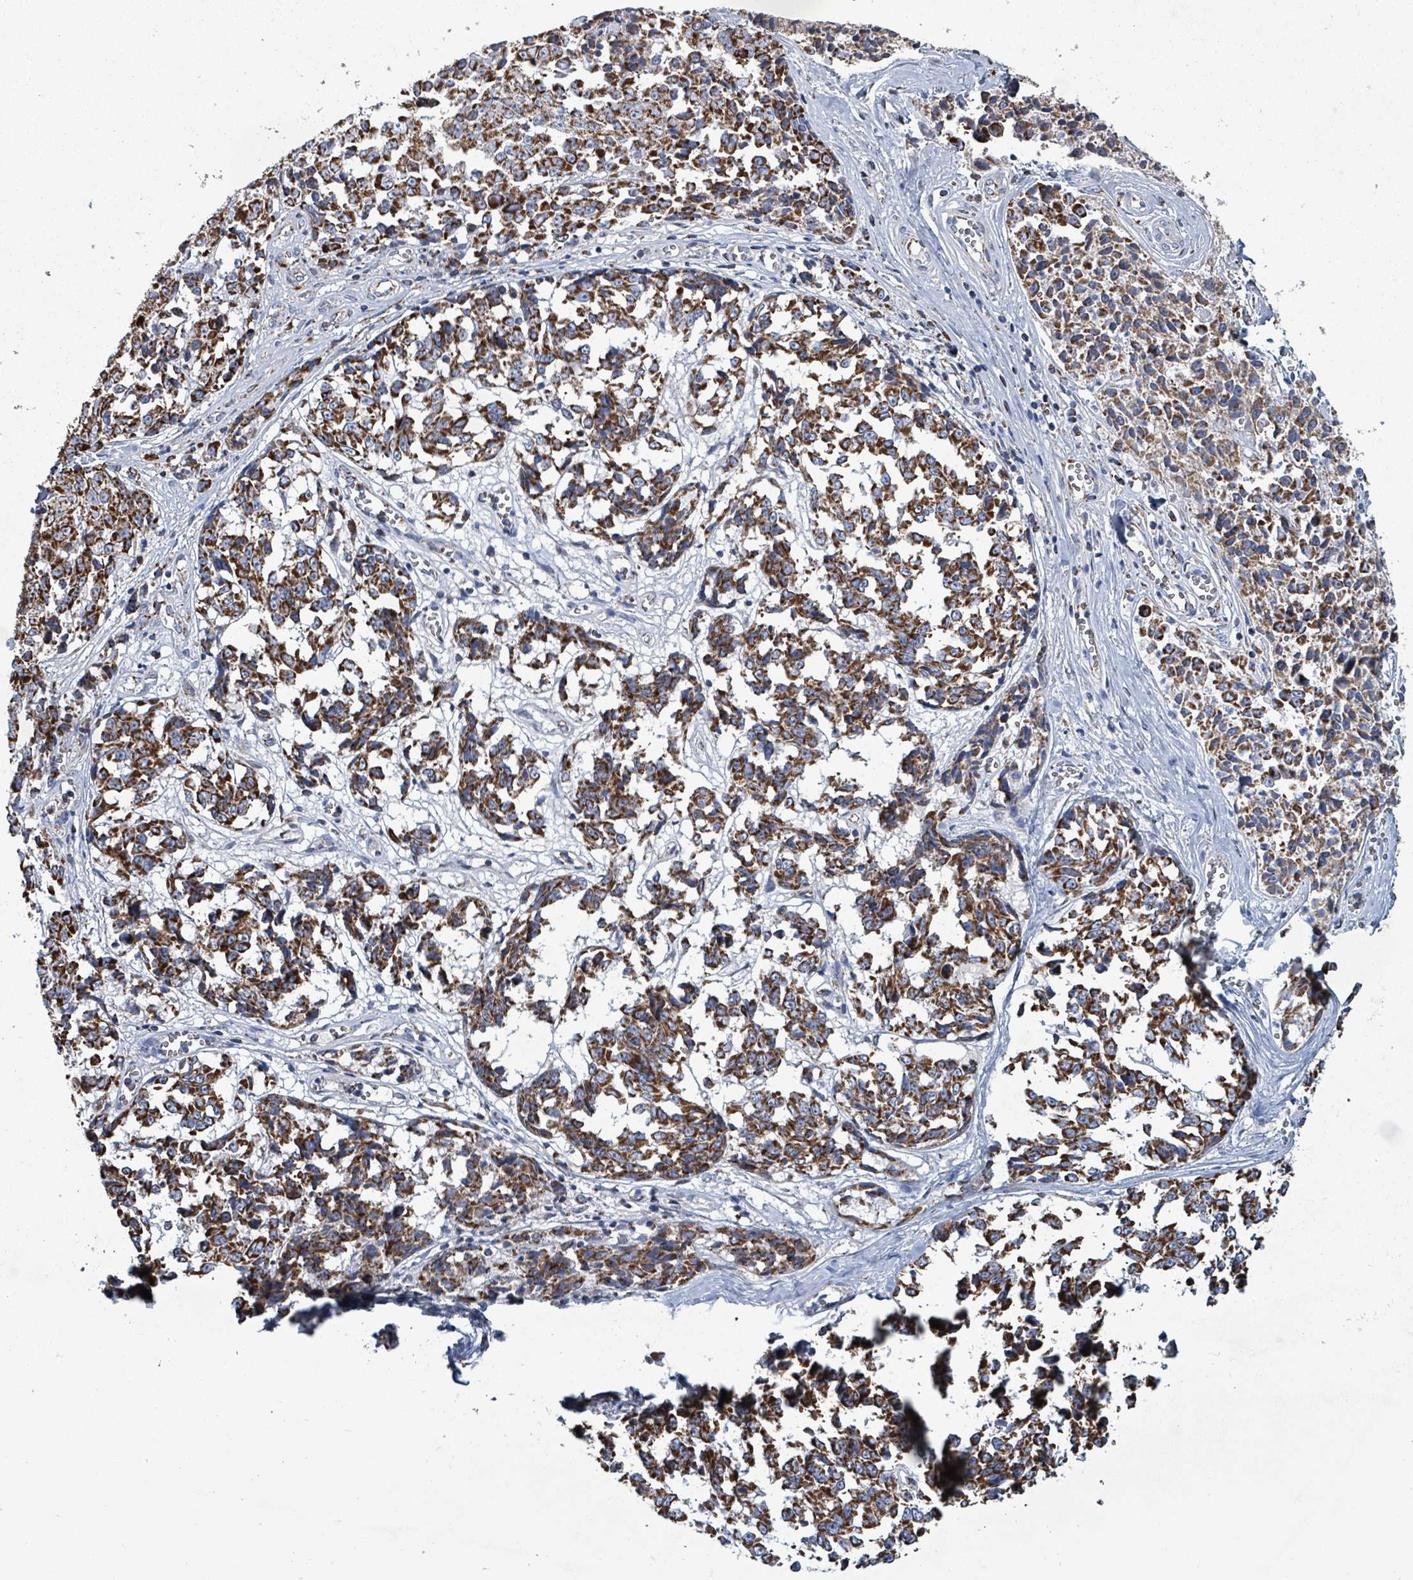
{"staining": {"intensity": "strong", "quantity": ">75%", "location": "cytoplasmic/membranous"}, "tissue": "melanoma", "cell_type": "Tumor cells", "image_type": "cancer", "snomed": [{"axis": "morphology", "description": "Malignant melanoma, NOS"}, {"axis": "topography", "description": "Skin"}], "caption": "A brown stain highlights strong cytoplasmic/membranous staining of a protein in human malignant melanoma tumor cells.", "gene": "IDH3B", "patient": {"sex": "female", "age": 64}}